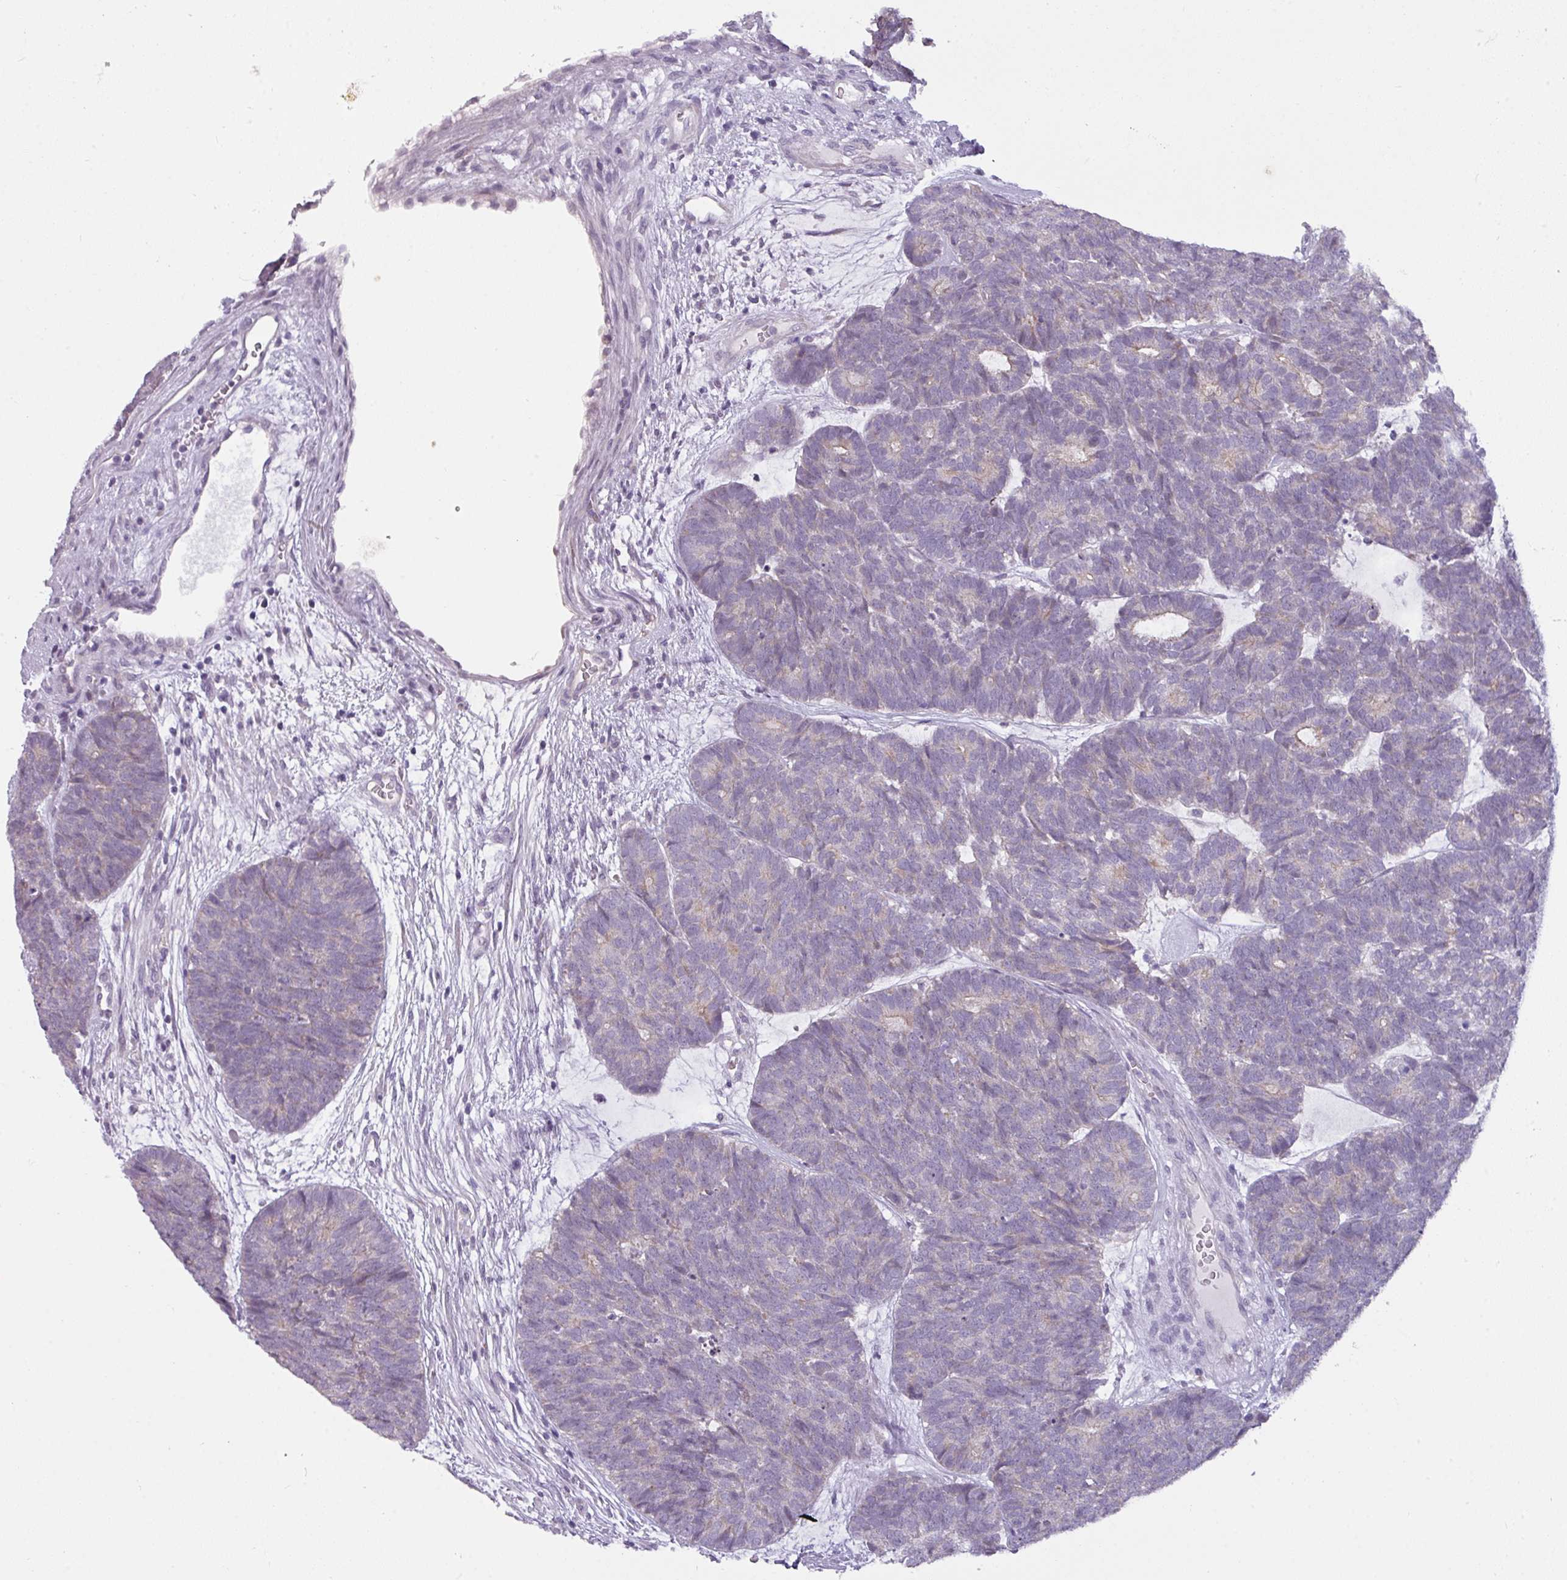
{"staining": {"intensity": "negative", "quantity": "none", "location": "none"}, "tissue": "head and neck cancer", "cell_type": "Tumor cells", "image_type": "cancer", "snomed": [{"axis": "morphology", "description": "Adenocarcinoma, NOS"}, {"axis": "topography", "description": "Head-Neck"}], "caption": "This is an IHC histopathology image of head and neck cancer. There is no expression in tumor cells.", "gene": "C2orf68", "patient": {"sex": "female", "age": 81}}